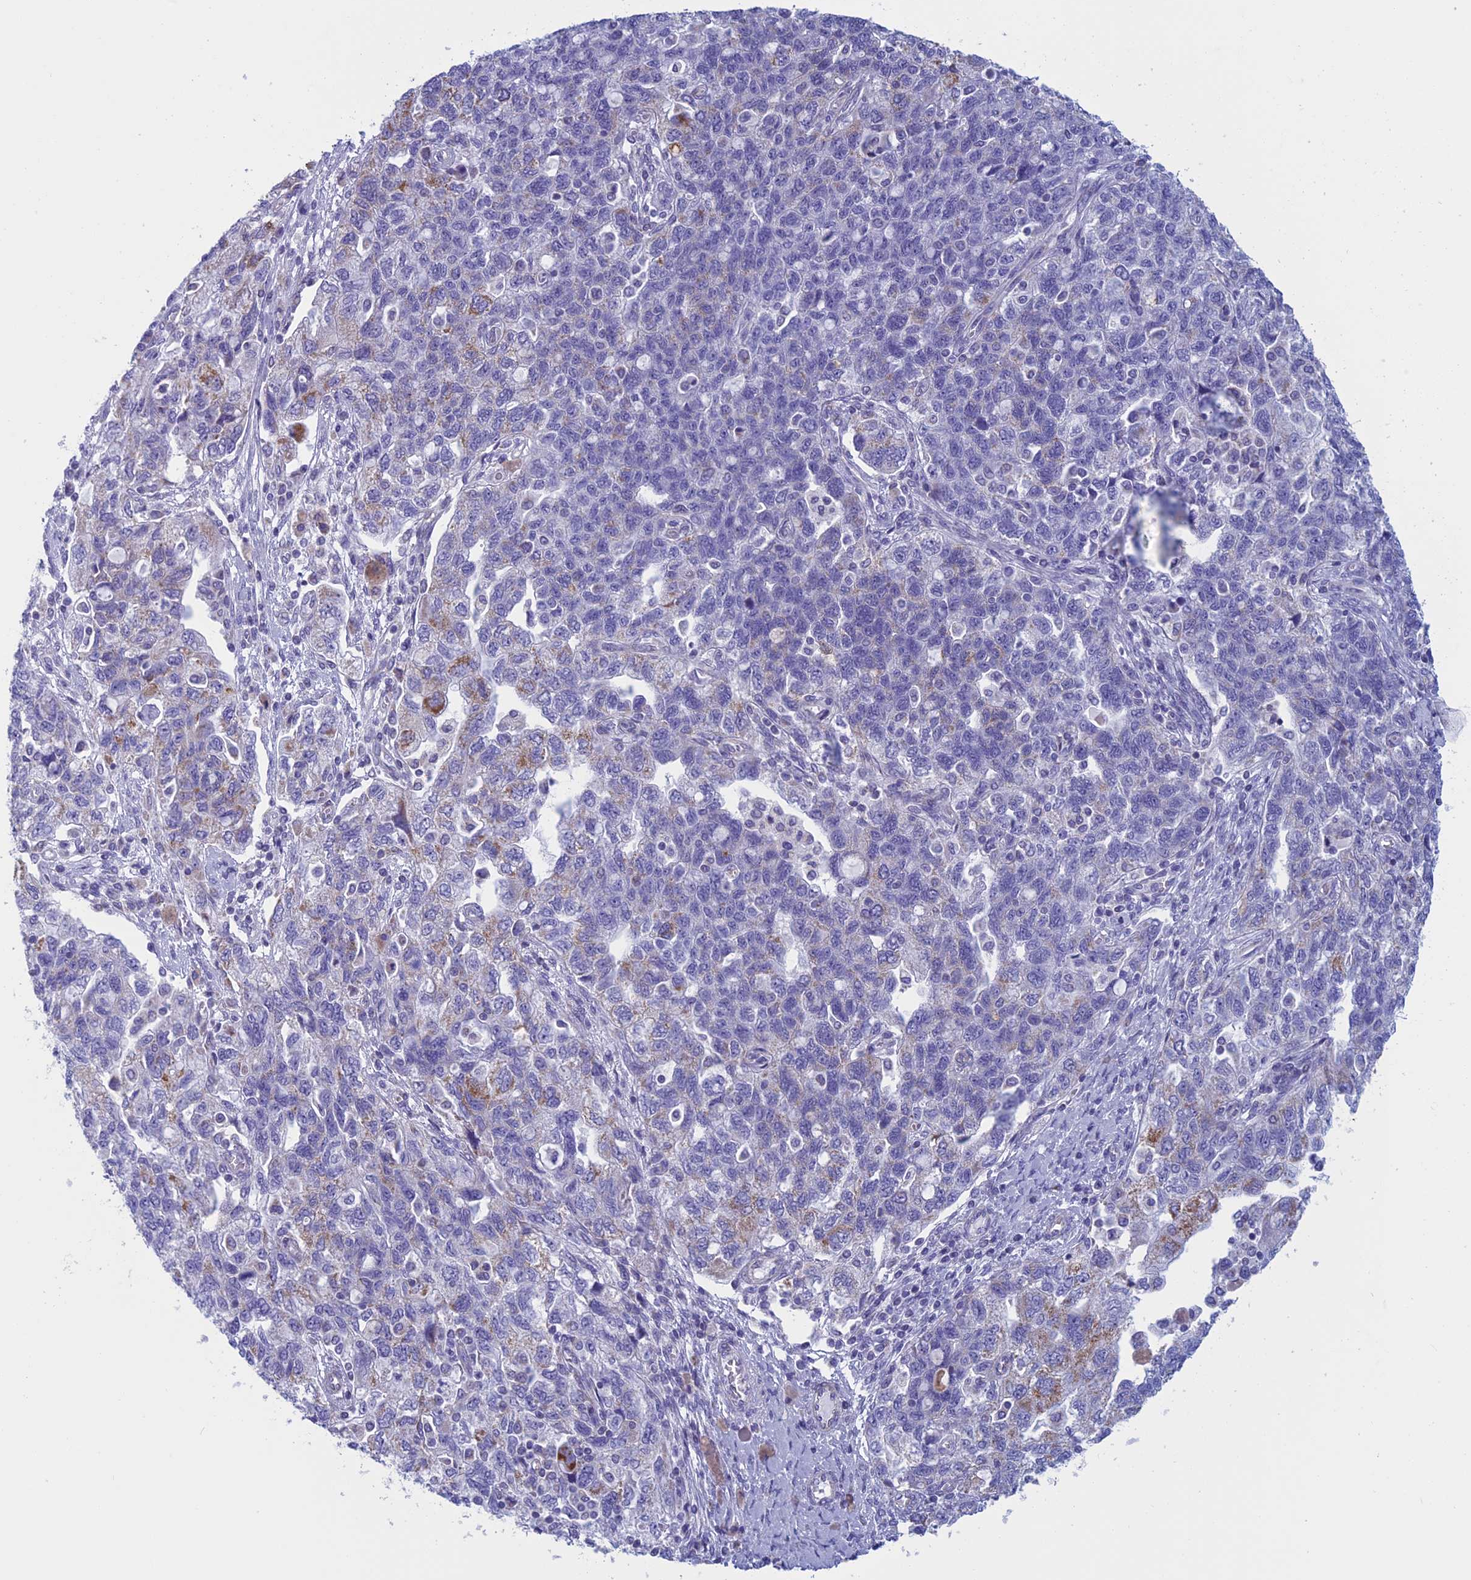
{"staining": {"intensity": "moderate", "quantity": "<25%", "location": "cytoplasmic/membranous"}, "tissue": "ovarian cancer", "cell_type": "Tumor cells", "image_type": "cancer", "snomed": [{"axis": "morphology", "description": "Carcinoma, NOS"}, {"axis": "morphology", "description": "Cystadenocarcinoma, serous, NOS"}, {"axis": "topography", "description": "Ovary"}], "caption": "Human ovarian serous cystadenocarcinoma stained with a brown dye displays moderate cytoplasmic/membranous positive positivity in about <25% of tumor cells.", "gene": "NDUFB9", "patient": {"sex": "female", "age": 69}}